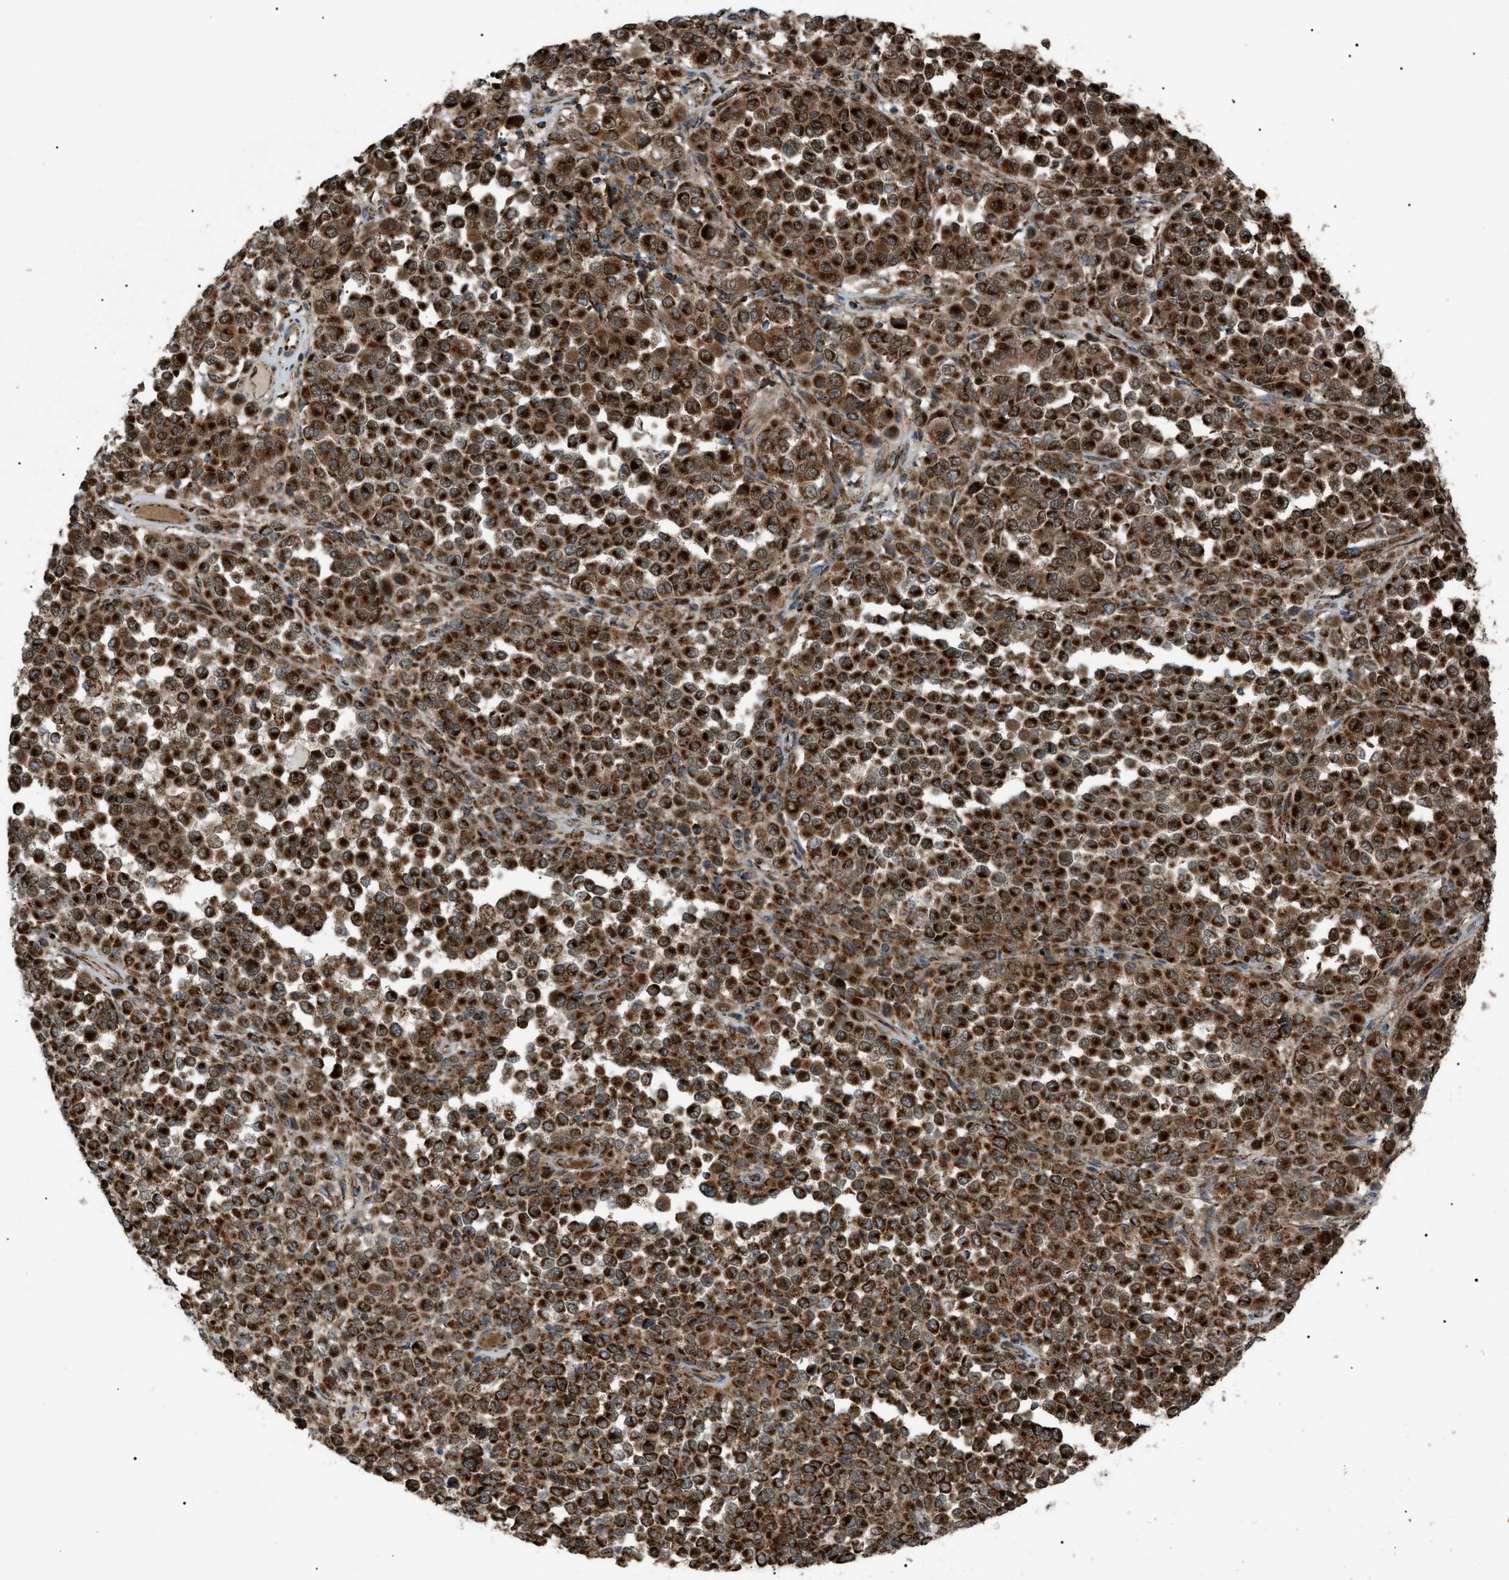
{"staining": {"intensity": "strong", "quantity": ">75%", "location": "cytoplasmic/membranous"}, "tissue": "melanoma", "cell_type": "Tumor cells", "image_type": "cancer", "snomed": [{"axis": "morphology", "description": "Malignant melanoma, Metastatic site"}, {"axis": "topography", "description": "Pancreas"}], "caption": "Immunohistochemical staining of human melanoma demonstrates high levels of strong cytoplasmic/membranous positivity in about >75% of tumor cells. Using DAB (brown) and hematoxylin (blue) stains, captured at high magnification using brightfield microscopy.", "gene": "C1GALT1C1", "patient": {"sex": "female", "age": 30}}